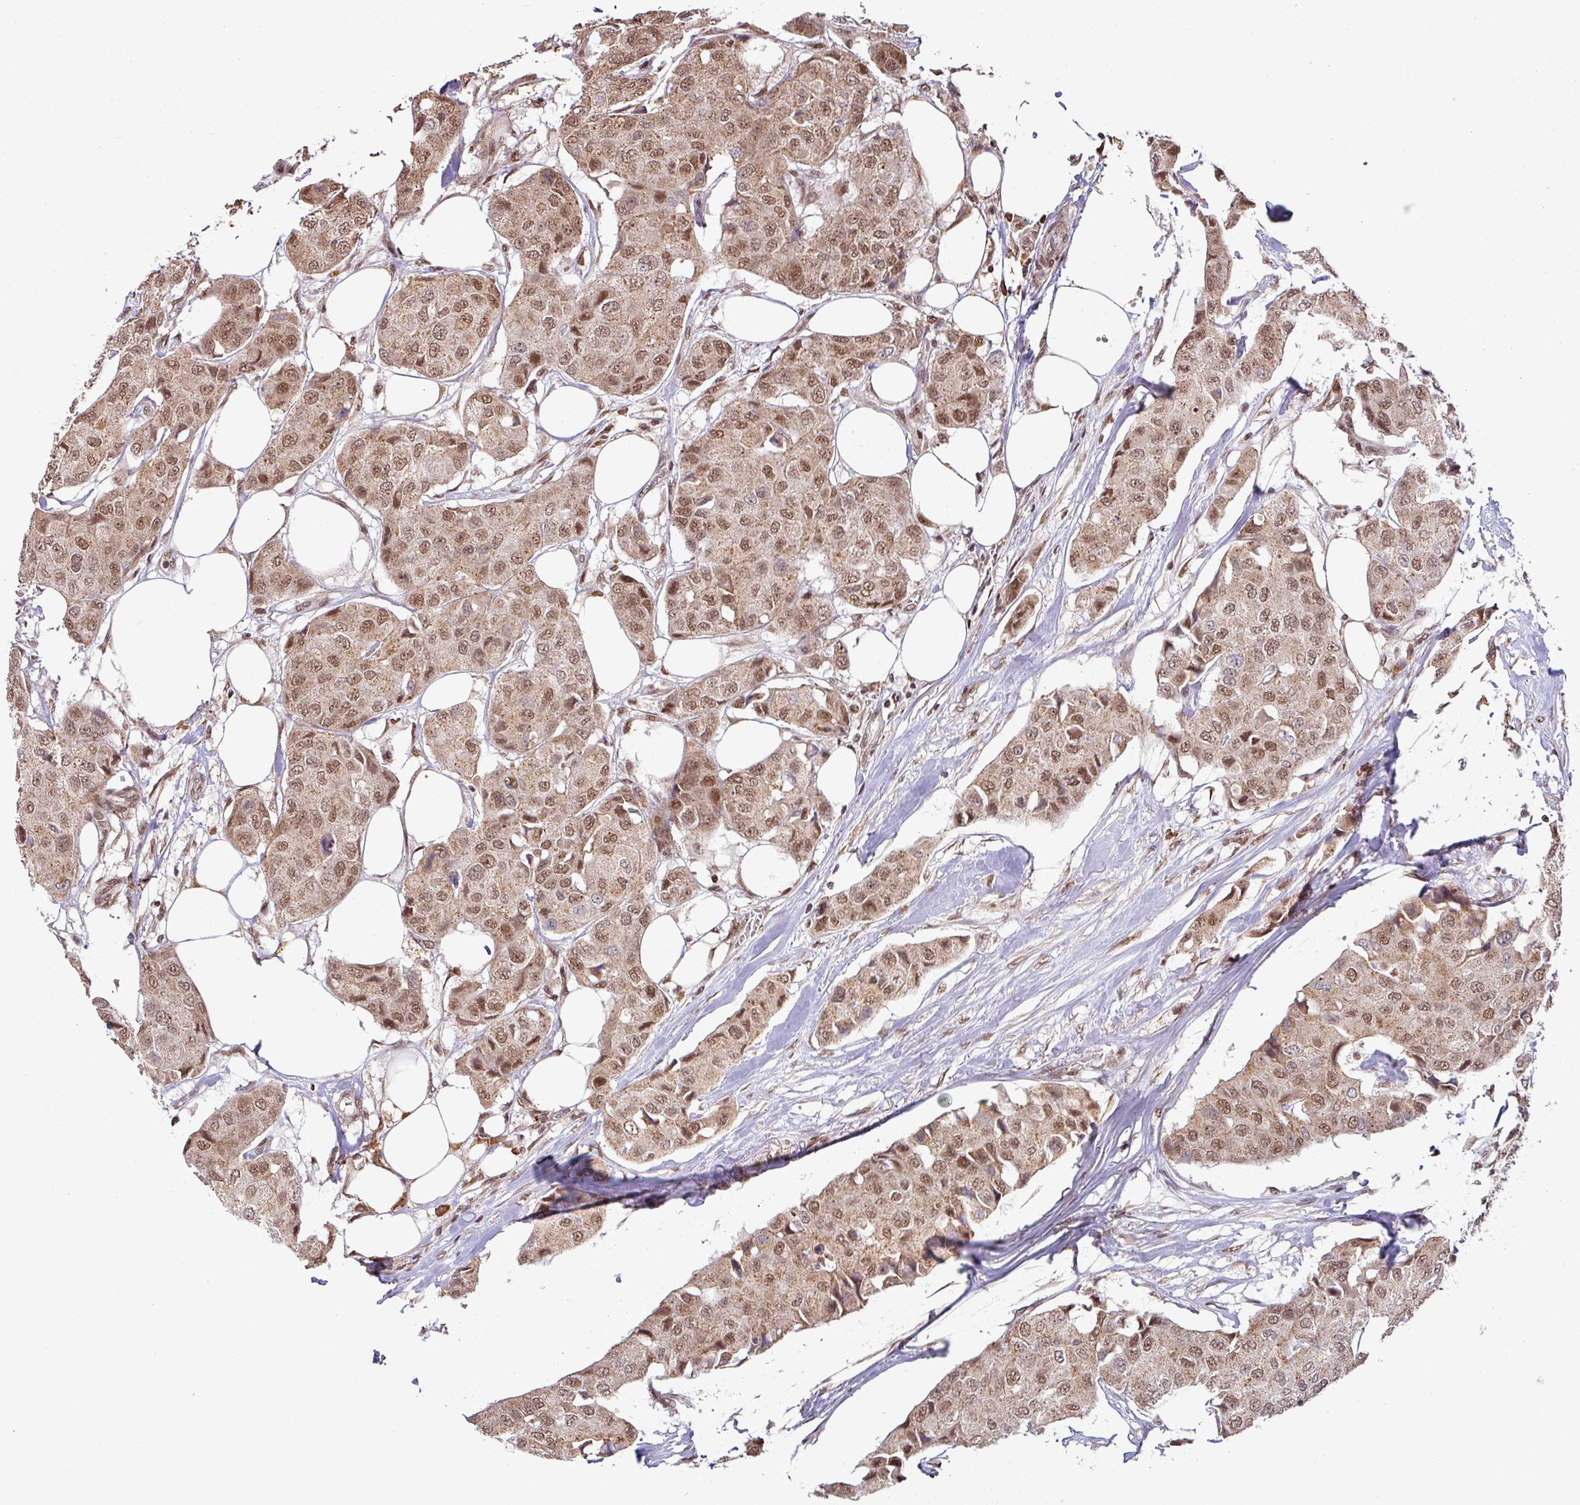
{"staining": {"intensity": "moderate", "quantity": ">75%", "location": "nuclear"}, "tissue": "breast cancer", "cell_type": "Tumor cells", "image_type": "cancer", "snomed": [{"axis": "morphology", "description": "Duct carcinoma"}, {"axis": "topography", "description": "Breast"}], "caption": "A brown stain shows moderate nuclear staining of a protein in breast invasive ductal carcinoma tumor cells.", "gene": "PHF23", "patient": {"sex": "female", "age": 80}}